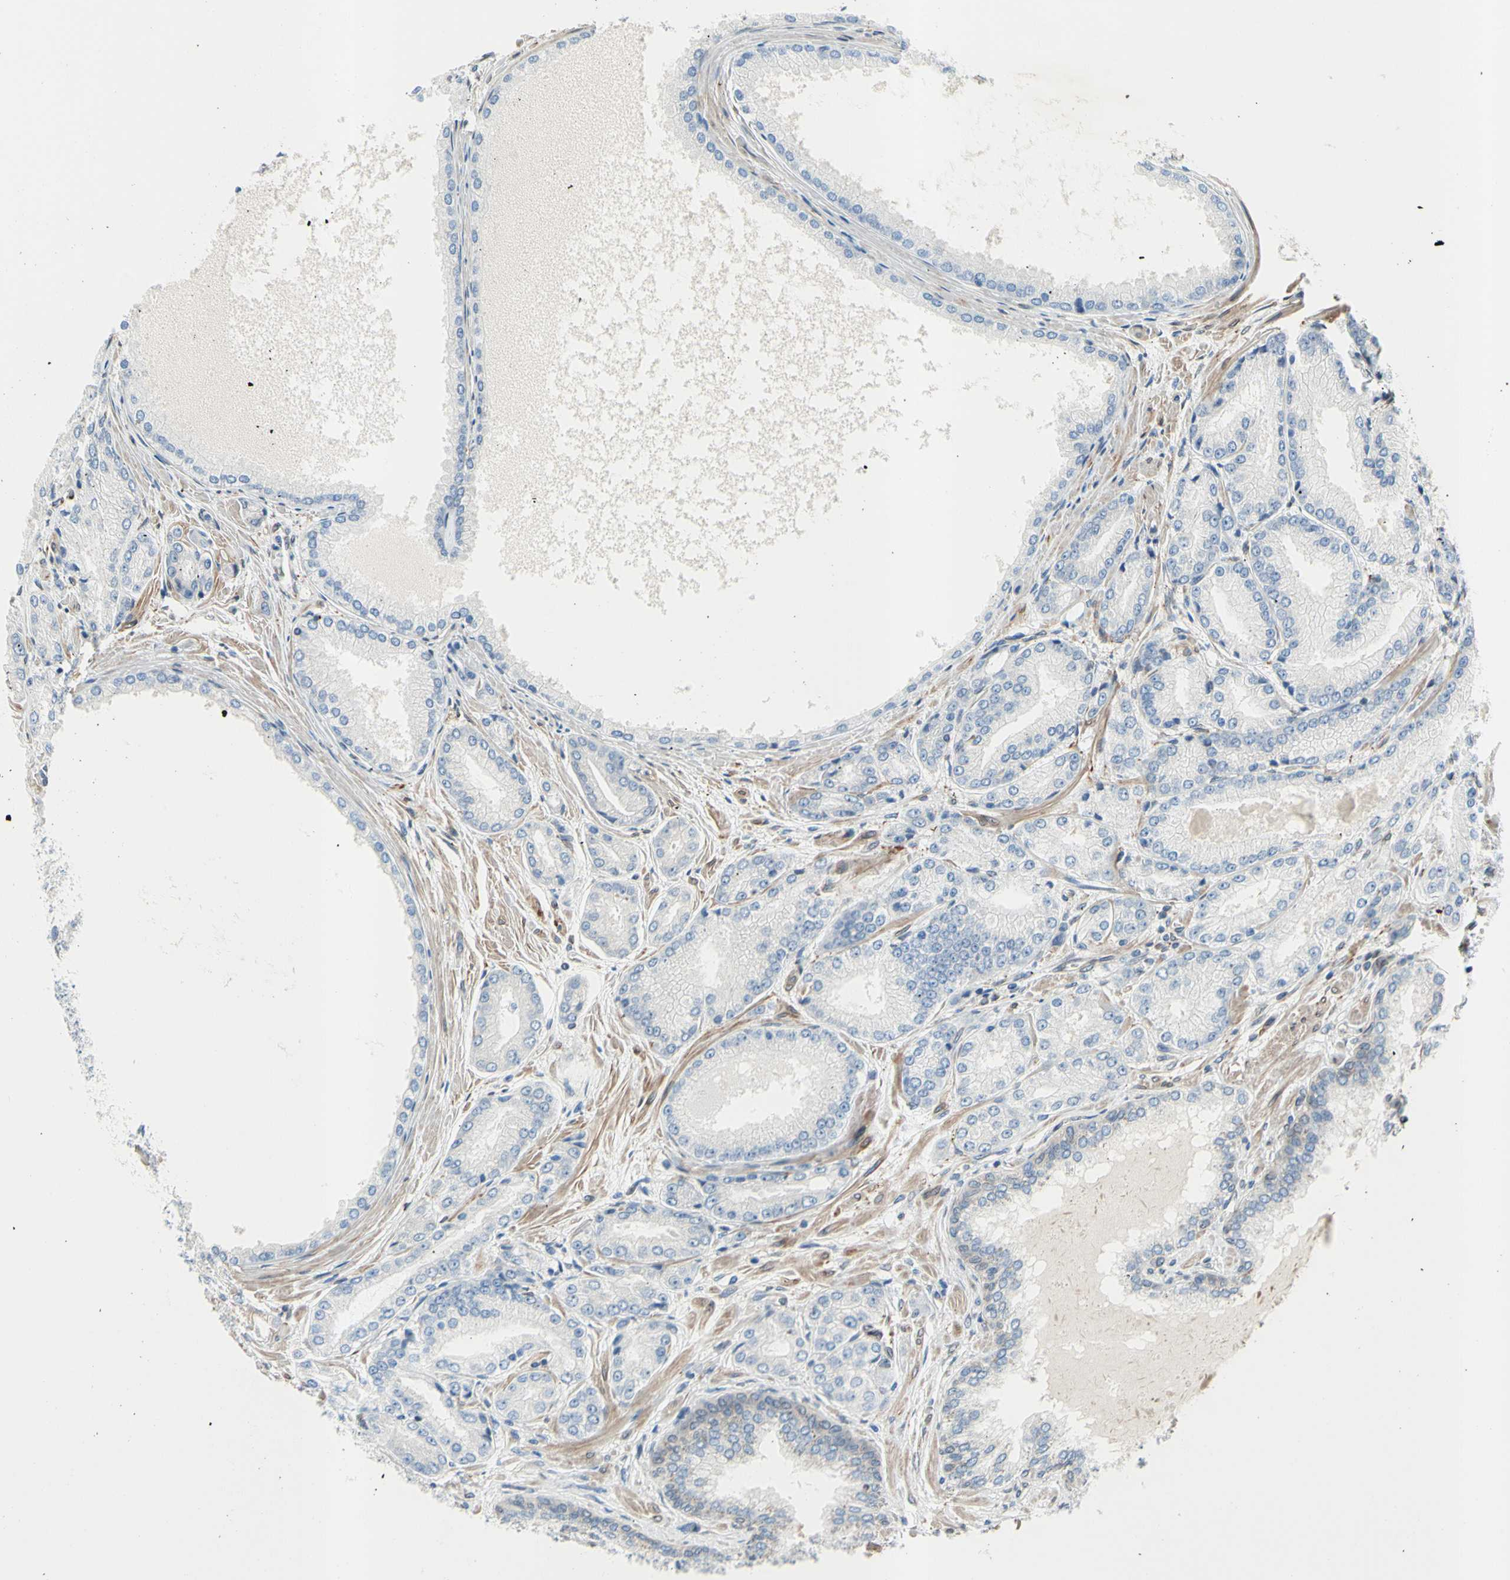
{"staining": {"intensity": "negative", "quantity": "none", "location": "none"}, "tissue": "prostate cancer", "cell_type": "Tumor cells", "image_type": "cancer", "snomed": [{"axis": "morphology", "description": "Adenocarcinoma, High grade"}, {"axis": "topography", "description": "Prostate"}], "caption": "Immunohistochemistry (IHC) histopathology image of human adenocarcinoma (high-grade) (prostate) stained for a protein (brown), which shows no expression in tumor cells.", "gene": "TRAF2", "patient": {"sex": "male", "age": 59}}